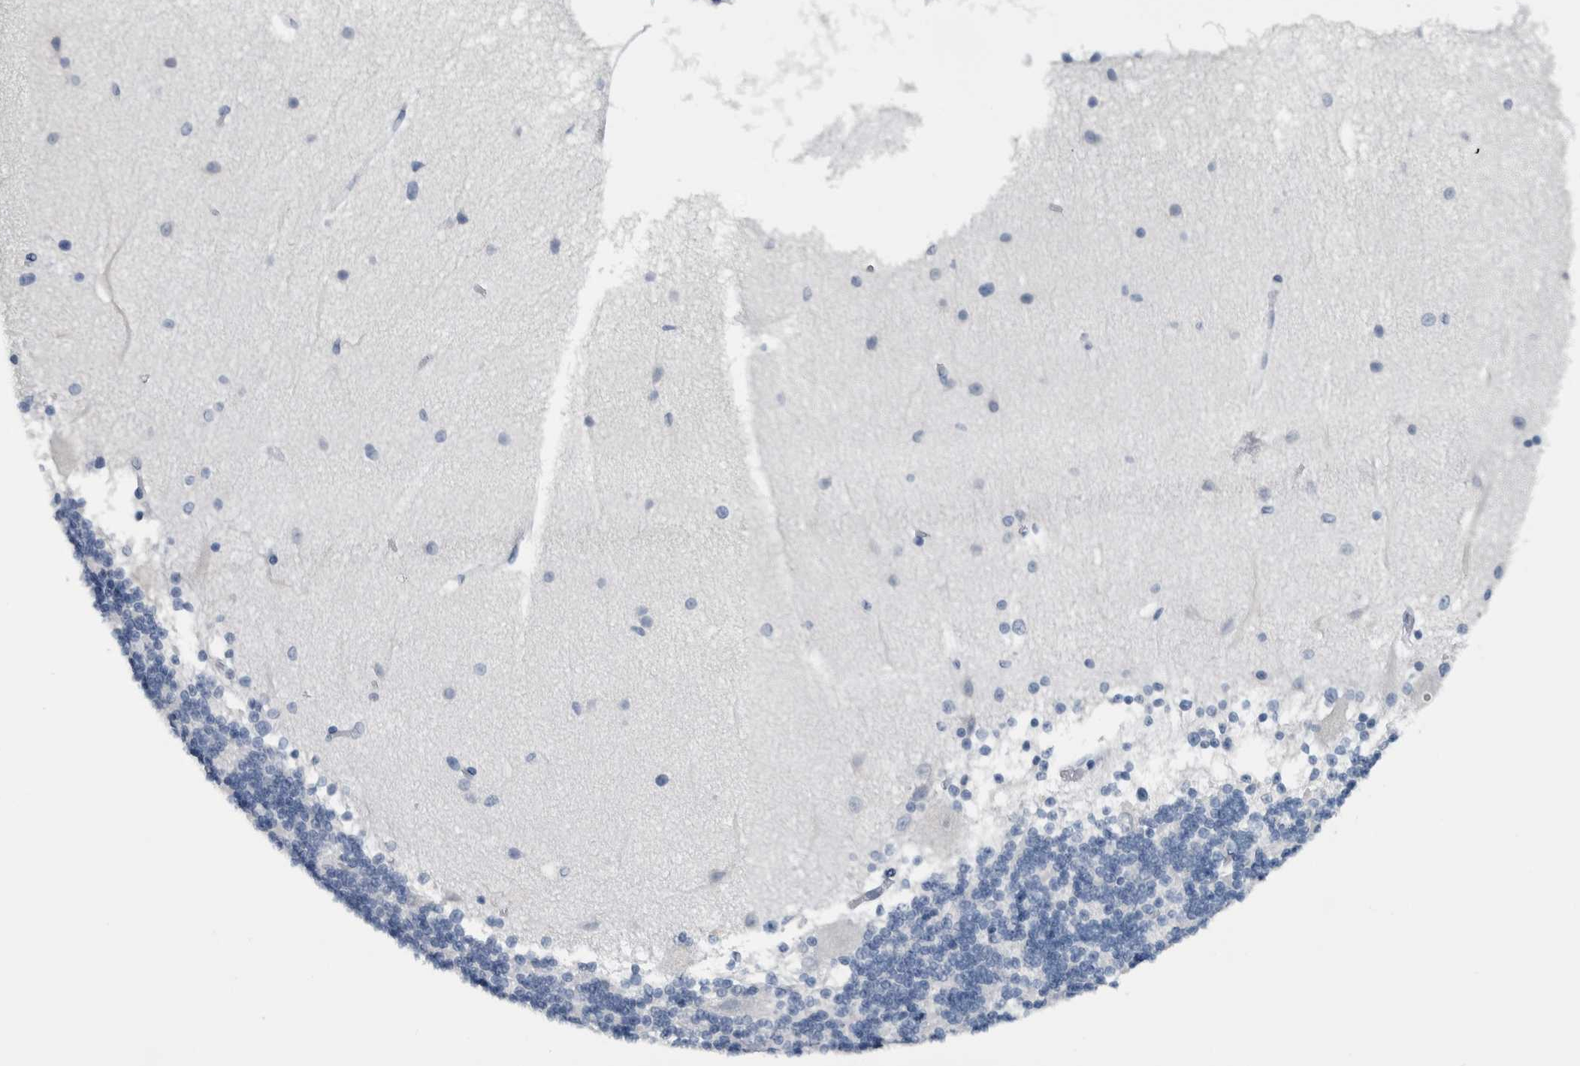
{"staining": {"intensity": "negative", "quantity": "none", "location": "none"}, "tissue": "cerebellum", "cell_type": "Cells in granular layer", "image_type": "normal", "snomed": [{"axis": "morphology", "description": "Normal tissue, NOS"}, {"axis": "topography", "description": "Cerebellum"}], "caption": "Unremarkable cerebellum was stained to show a protein in brown. There is no significant positivity in cells in granular layer. Nuclei are stained in blue.", "gene": "CDH17", "patient": {"sex": "female", "age": 54}}